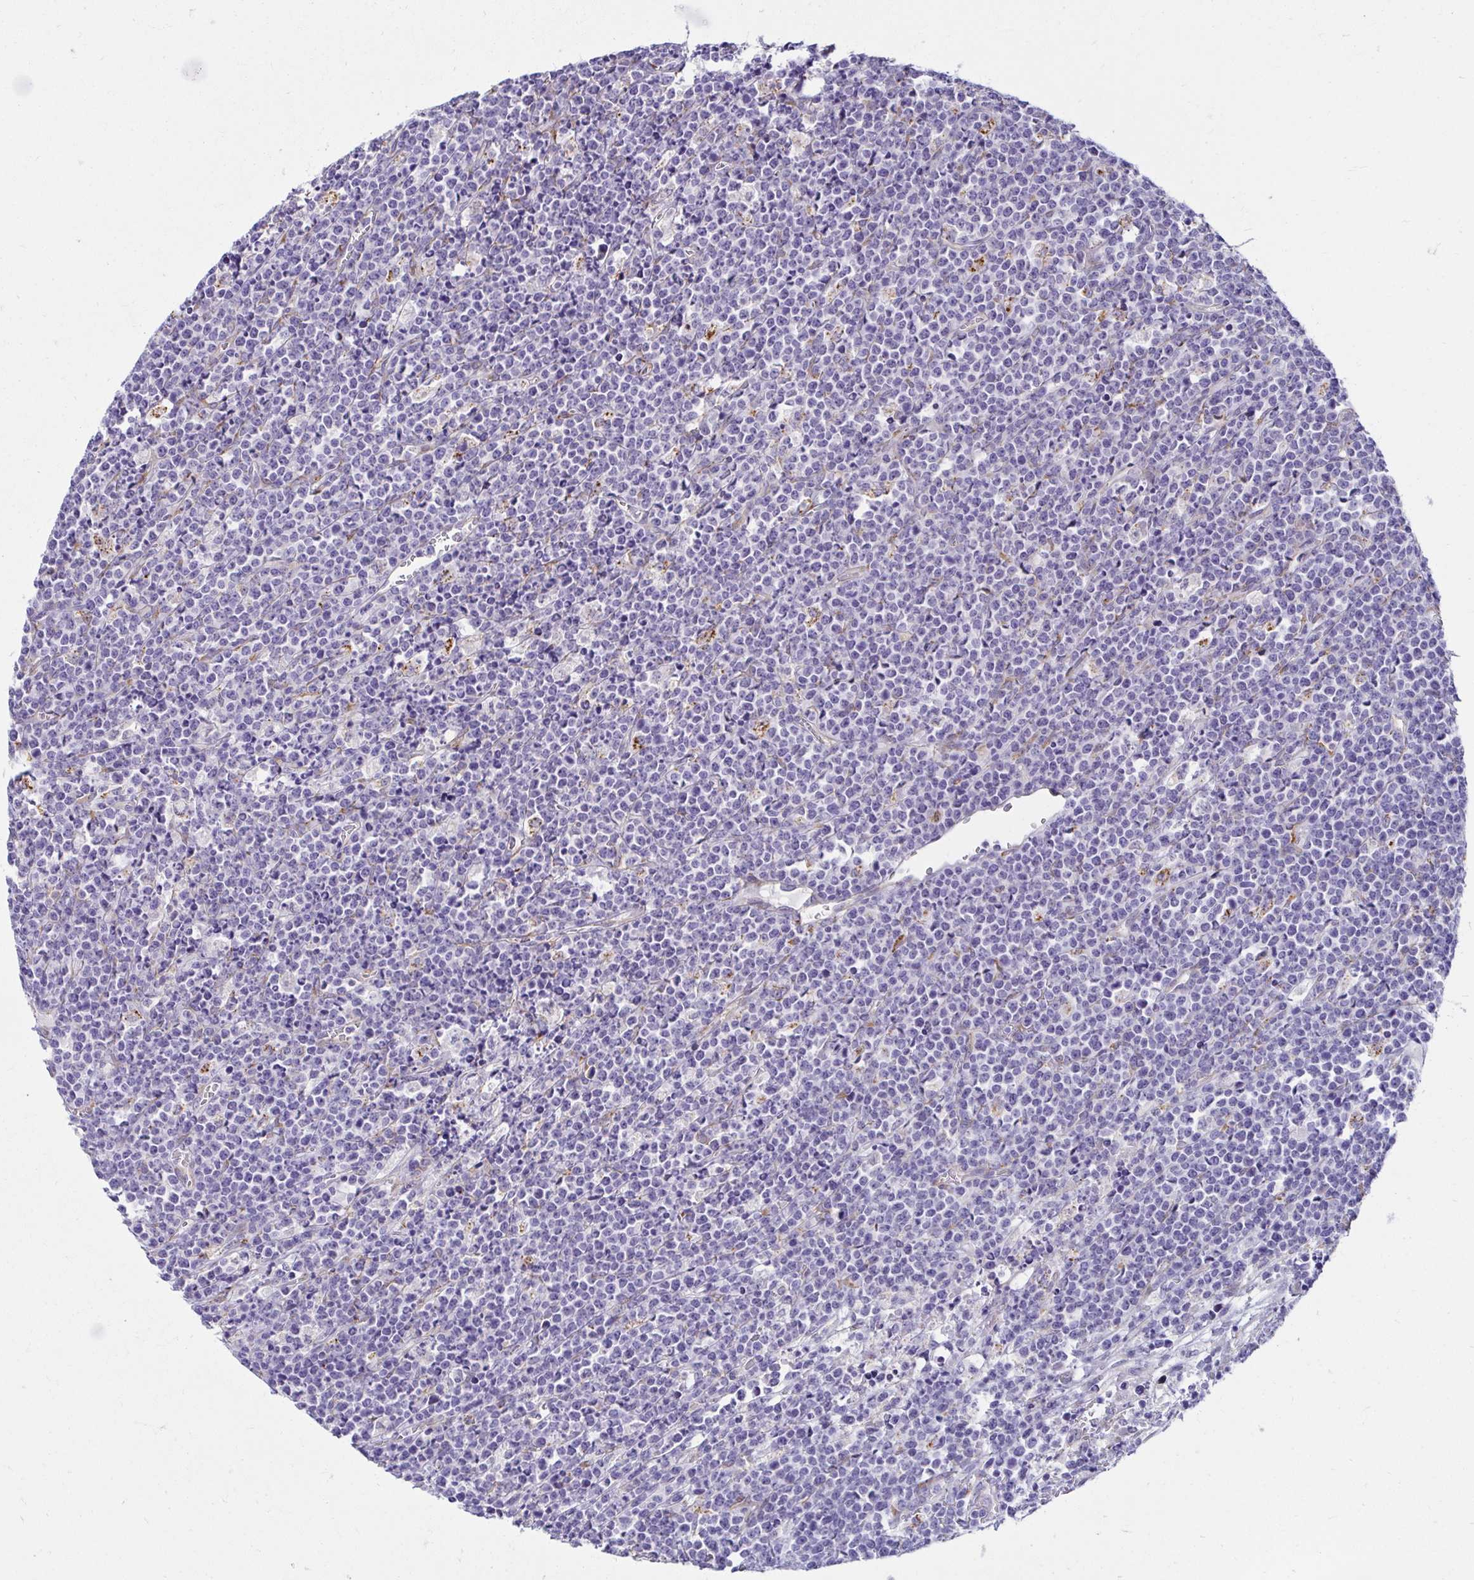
{"staining": {"intensity": "negative", "quantity": "none", "location": "none"}, "tissue": "lymphoma", "cell_type": "Tumor cells", "image_type": "cancer", "snomed": [{"axis": "morphology", "description": "Malignant lymphoma, non-Hodgkin's type, High grade"}, {"axis": "topography", "description": "Ovary"}], "caption": "This image is of malignant lymphoma, non-Hodgkin's type (high-grade) stained with IHC to label a protein in brown with the nuclei are counter-stained blue. There is no positivity in tumor cells. (Brightfield microscopy of DAB (3,3'-diaminobenzidine) immunohistochemistry at high magnification).", "gene": "ANKRD62", "patient": {"sex": "female", "age": 56}}